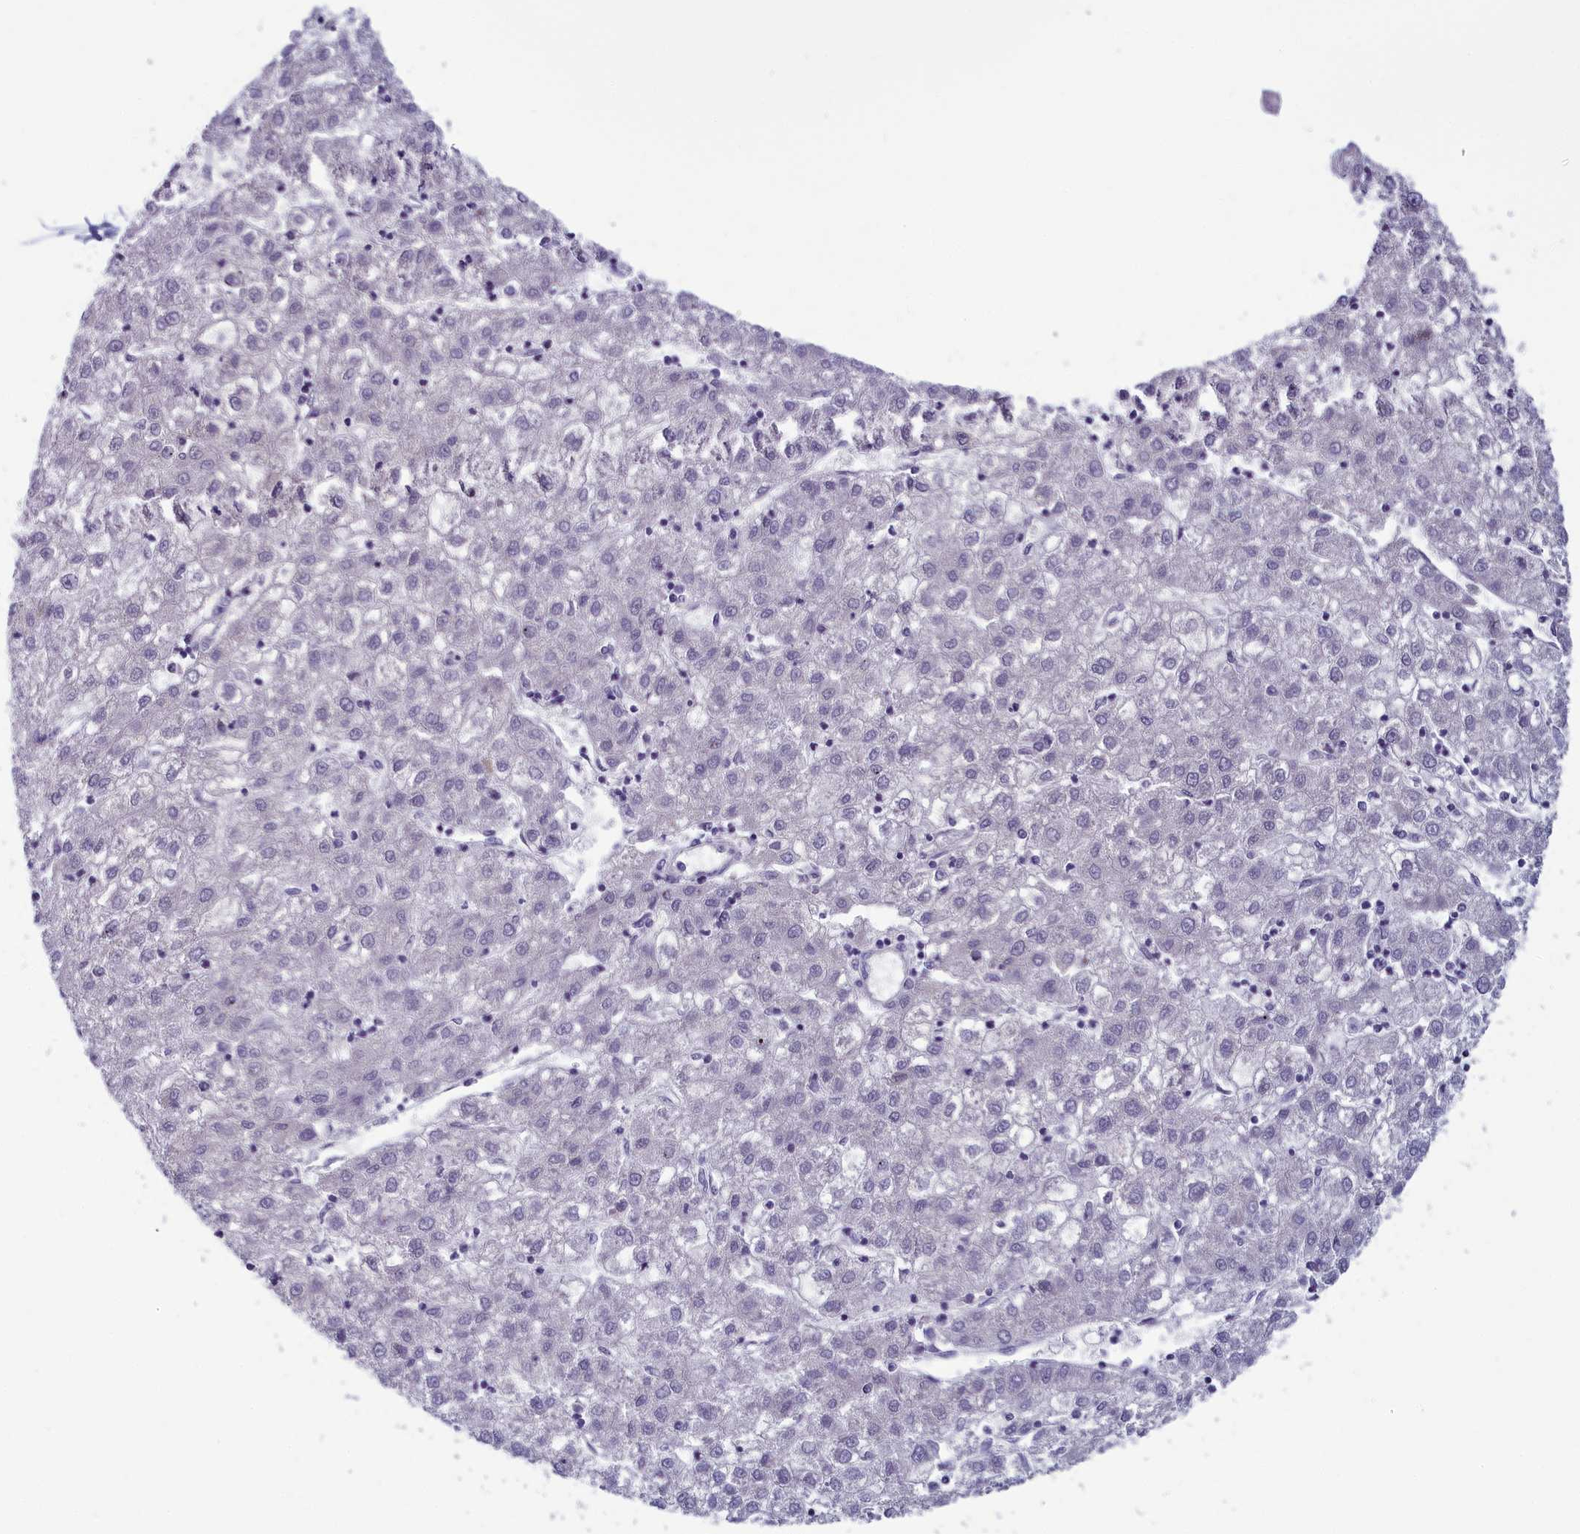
{"staining": {"intensity": "negative", "quantity": "none", "location": "none"}, "tissue": "liver cancer", "cell_type": "Tumor cells", "image_type": "cancer", "snomed": [{"axis": "morphology", "description": "Carcinoma, Hepatocellular, NOS"}, {"axis": "topography", "description": "Liver"}], "caption": "There is no significant expression in tumor cells of liver hepatocellular carcinoma.", "gene": "MRI1", "patient": {"sex": "male", "age": 72}}